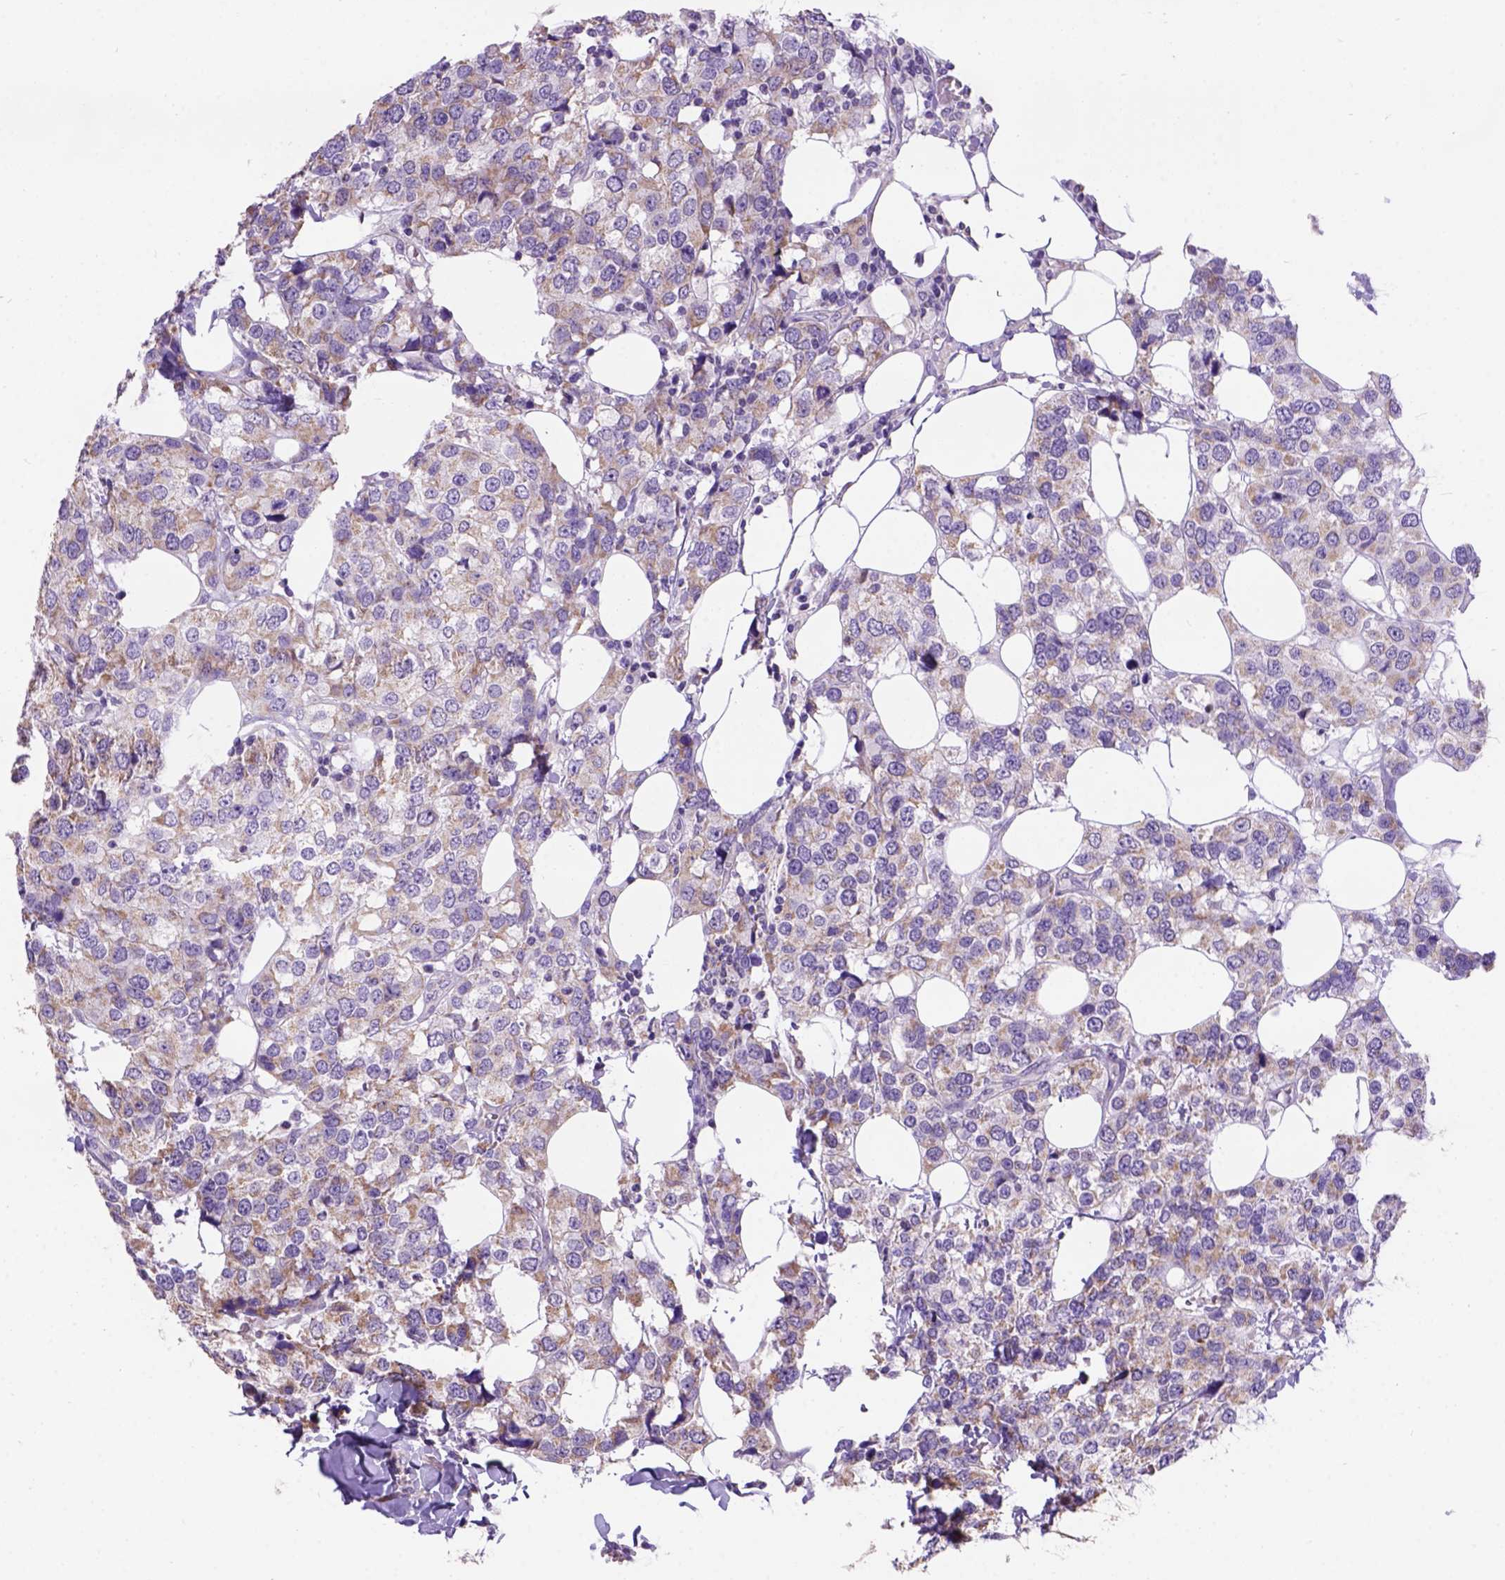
{"staining": {"intensity": "moderate", "quantity": ">75%", "location": "cytoplasmic/membranous"}, "tissue": "breast cancer", "cell_type": "Tumor cells", "image_type": "cancer", "snomed": [{"axis": "morphology", "description": "Lobular carcinoma"}, {"axis": "topography", "description": "Breast"}], "caption": "Brown immunohistochemical staining in human lobular carcinoma (breast) shows moderate cytoplasmic/membranous positivity in approximately >75% of tumor cells. (brown staining indicates protein expression, while blue staining denotes nuclei).", "gene": "L2HGDH", "patient": {"sex": "female", "age": 59}}